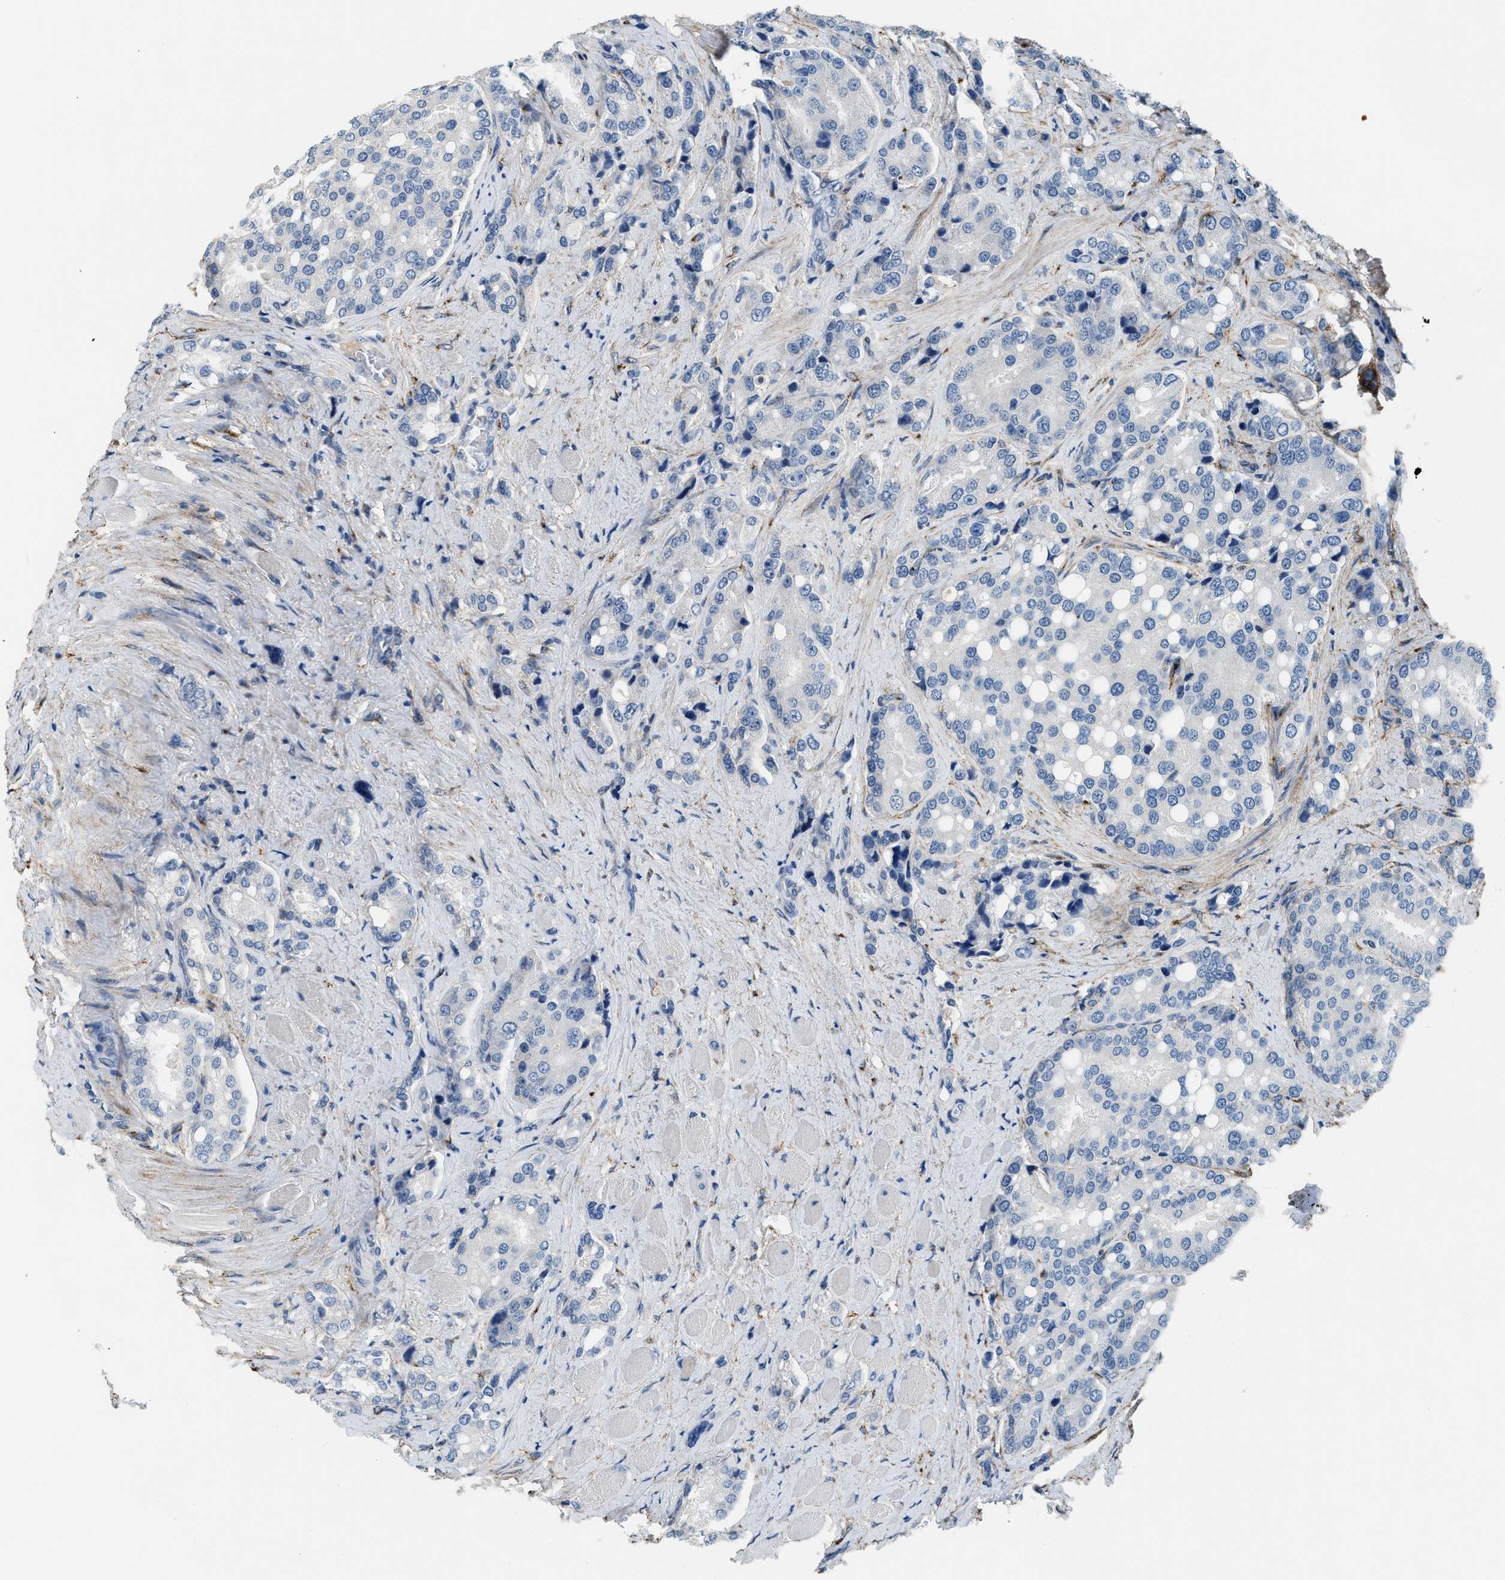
{"staining": {"intensity": "negative", "quantity": "none", "location": "none"}, "tissue": "prostate cancer", "cell_type": "Tumor cells", "image_type": "cancer", "snomed": [{"axis": "morphology", "description": "Adenocarcinoma, High grade"}, {"axis": "topography", "description": "Prostate"}], "caption": "There is no significant expression in tumor cells of adenocarcinoma (high-grade) (prostate).", "gene": "LRP1", "patient": {"sex": "male", "age": 50}}